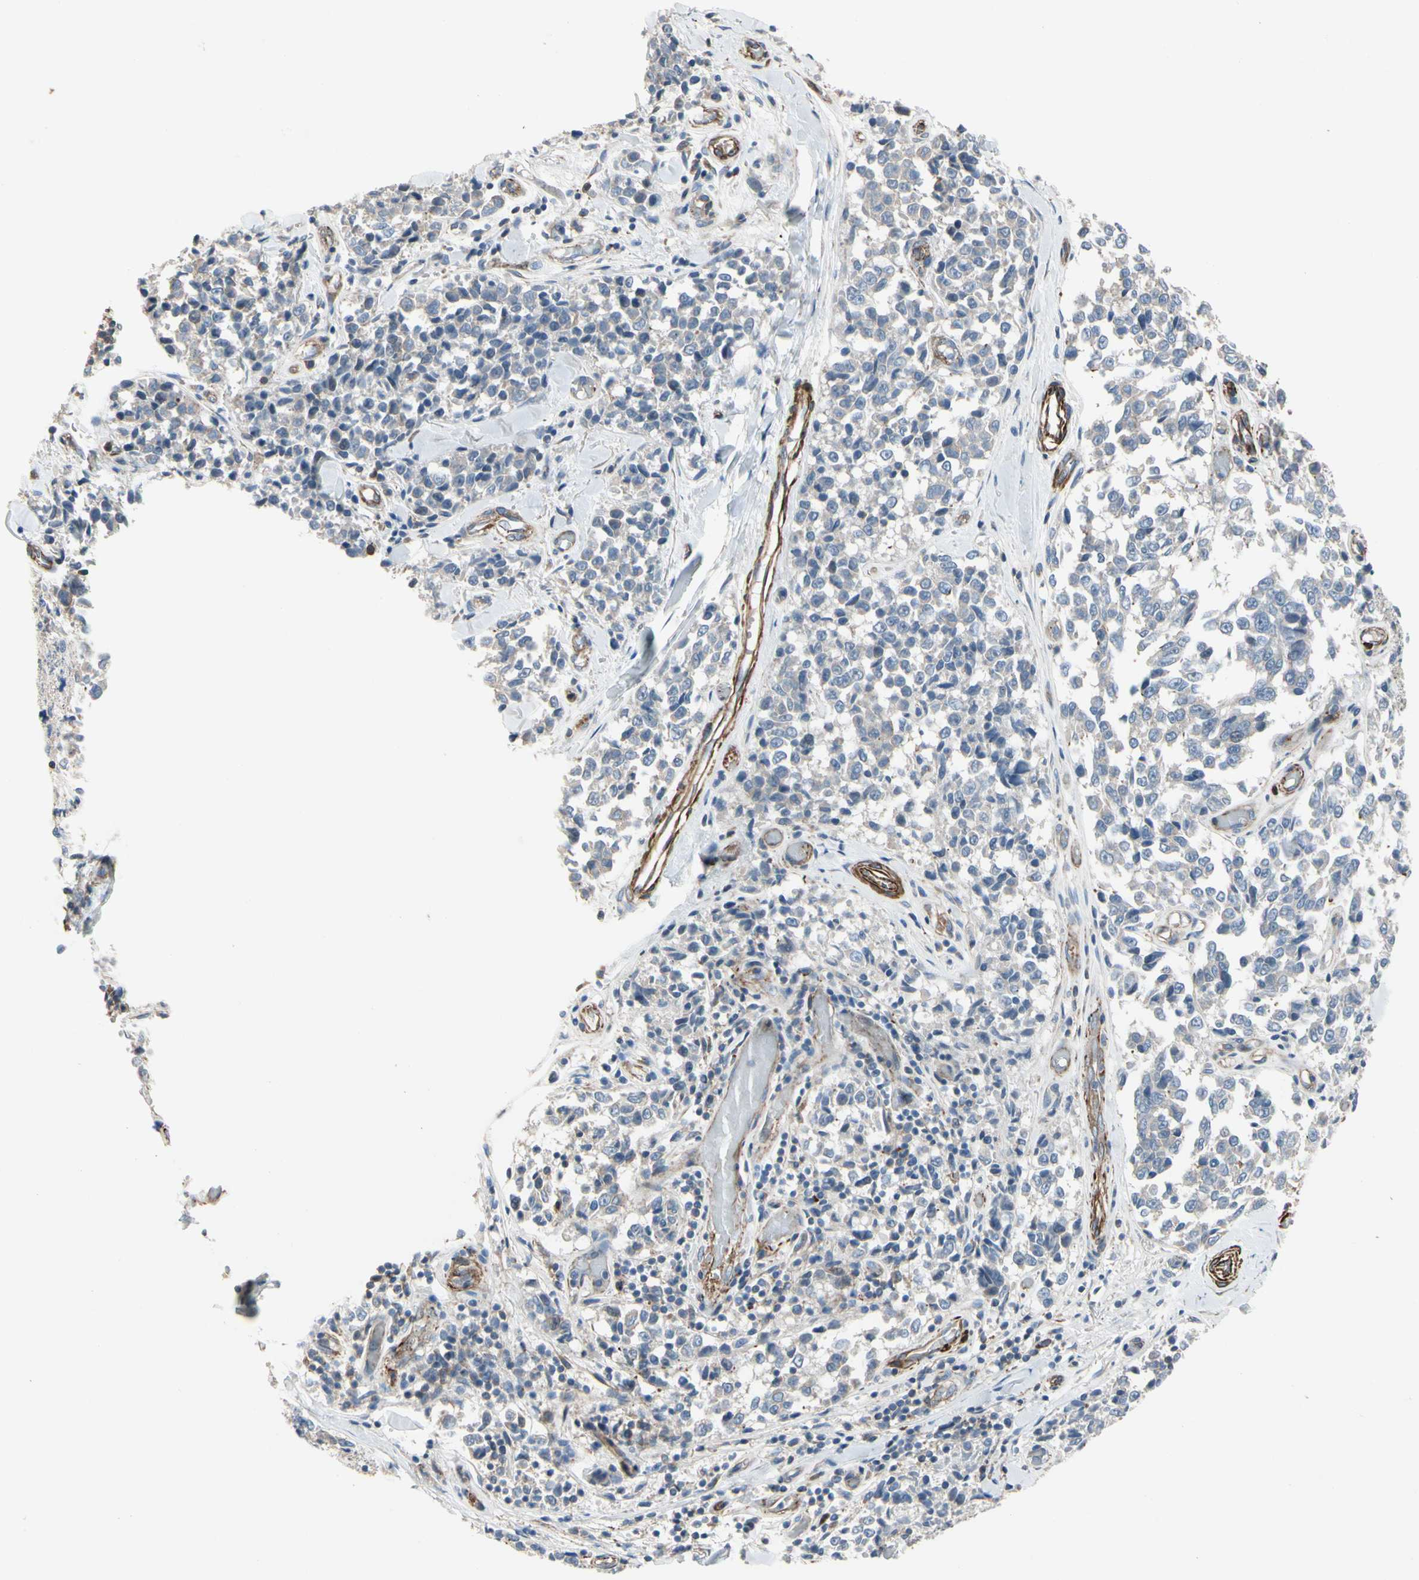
{"staining": {"intensity": "negative", "quantity": "none", "location": "none"}, "tissue": "melanoma", "cell_type": "Tumor cells", "image_type": "cancer", "snomed": [{"axis": "morphology", "description": "Malignant melanoma, NOS"}, {"axis": "topography", "description": "Skin"}], "caption": "High power microscopy image of an immunohistochemistry image of melanoma, revealing no significant positivity in tumor cells.", "gene": "TPM1", "patient": {"sex": "female", "age": 64}}